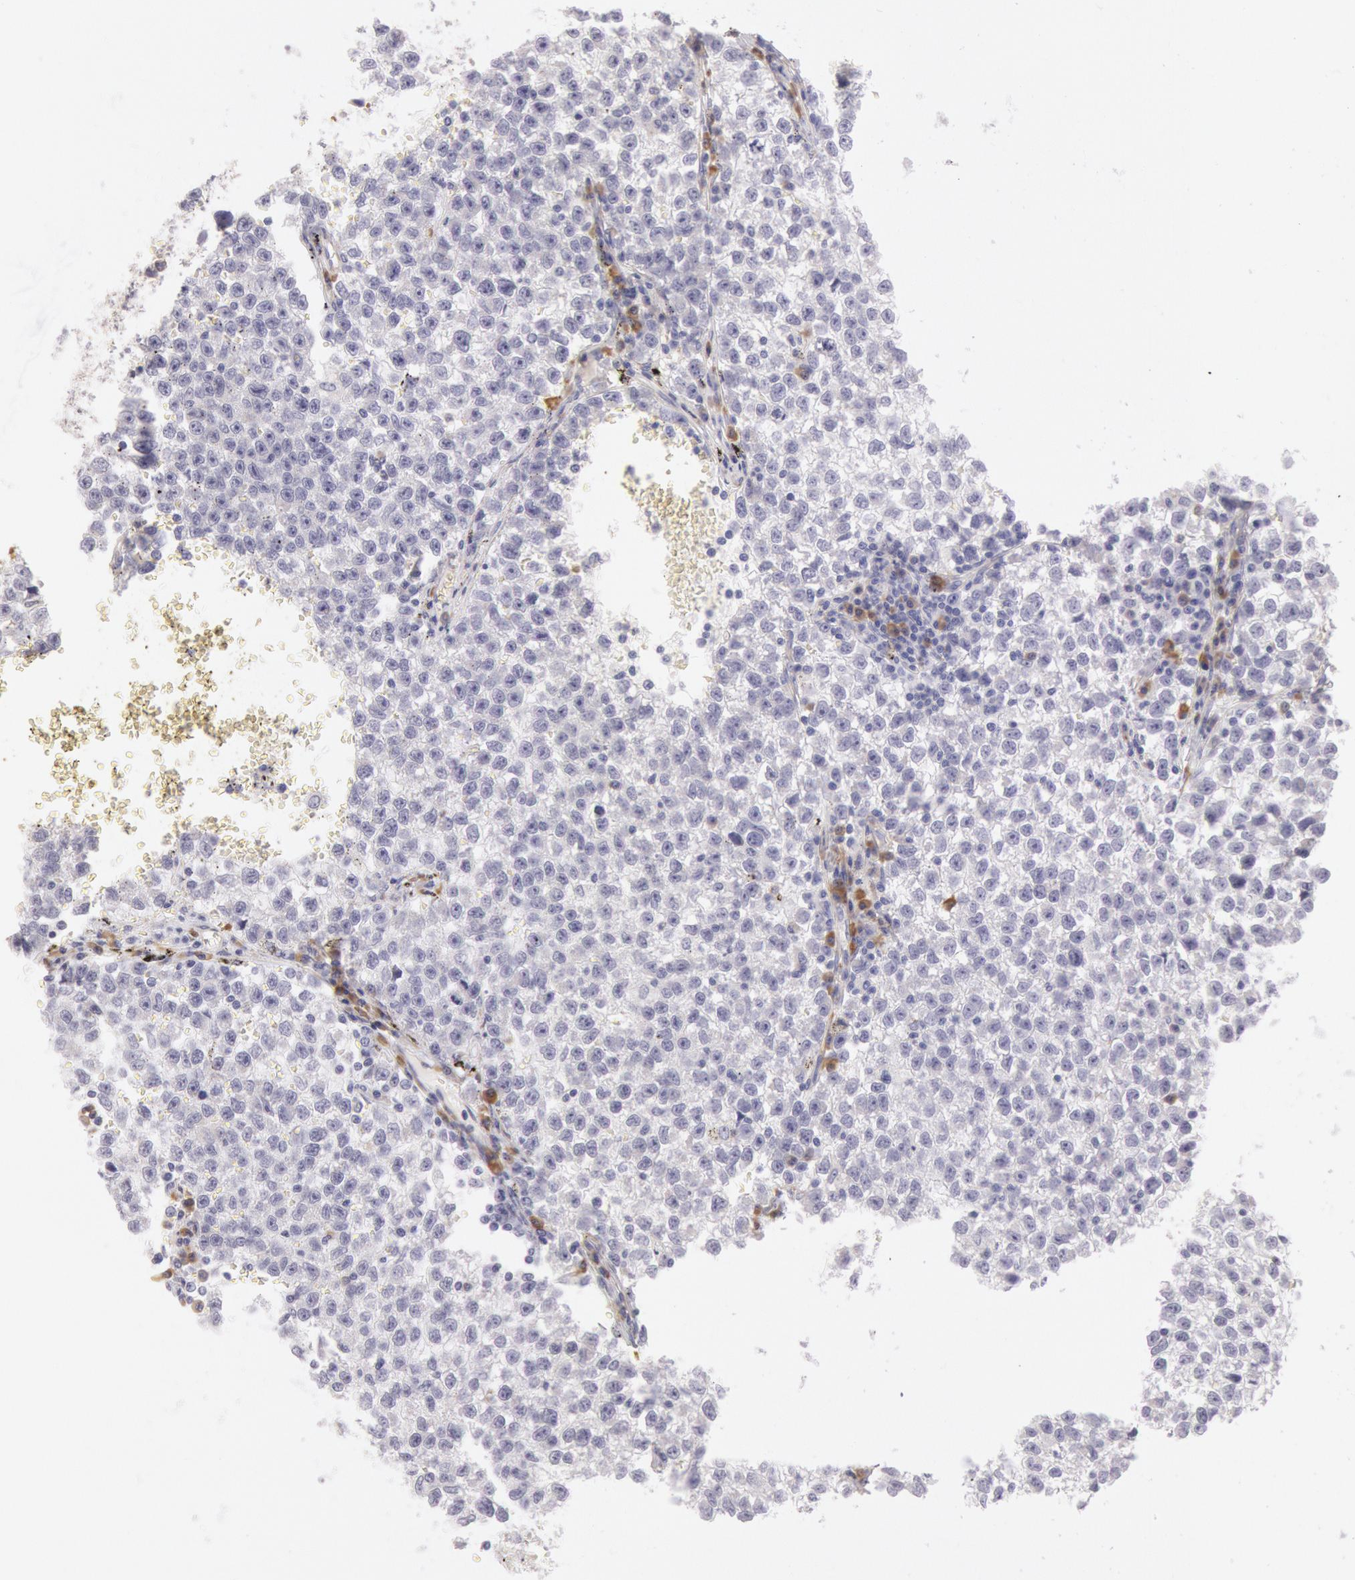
{"staining": {"intensity": "moderate", "quantity": "<25%", "location": "cytoplasmic/membranous"}, "tissue": "testis cancer", "cell_type": "Tumor cells", "image_type": "cancer", "snomed": [{"axis": "morphology", "description": "Seminoma, NOS"}, {"axis": "topography", "description": "Testis"}], "caption": "Testis cancer stained with DAB immunohistochemistry (IHC) demonstrates low levels of moderate cytoplasmic/membranous expression in approximately <25% of tumor cells.", "gene": "CIDEB", "patient": {"sex": "male", "age": 35}}